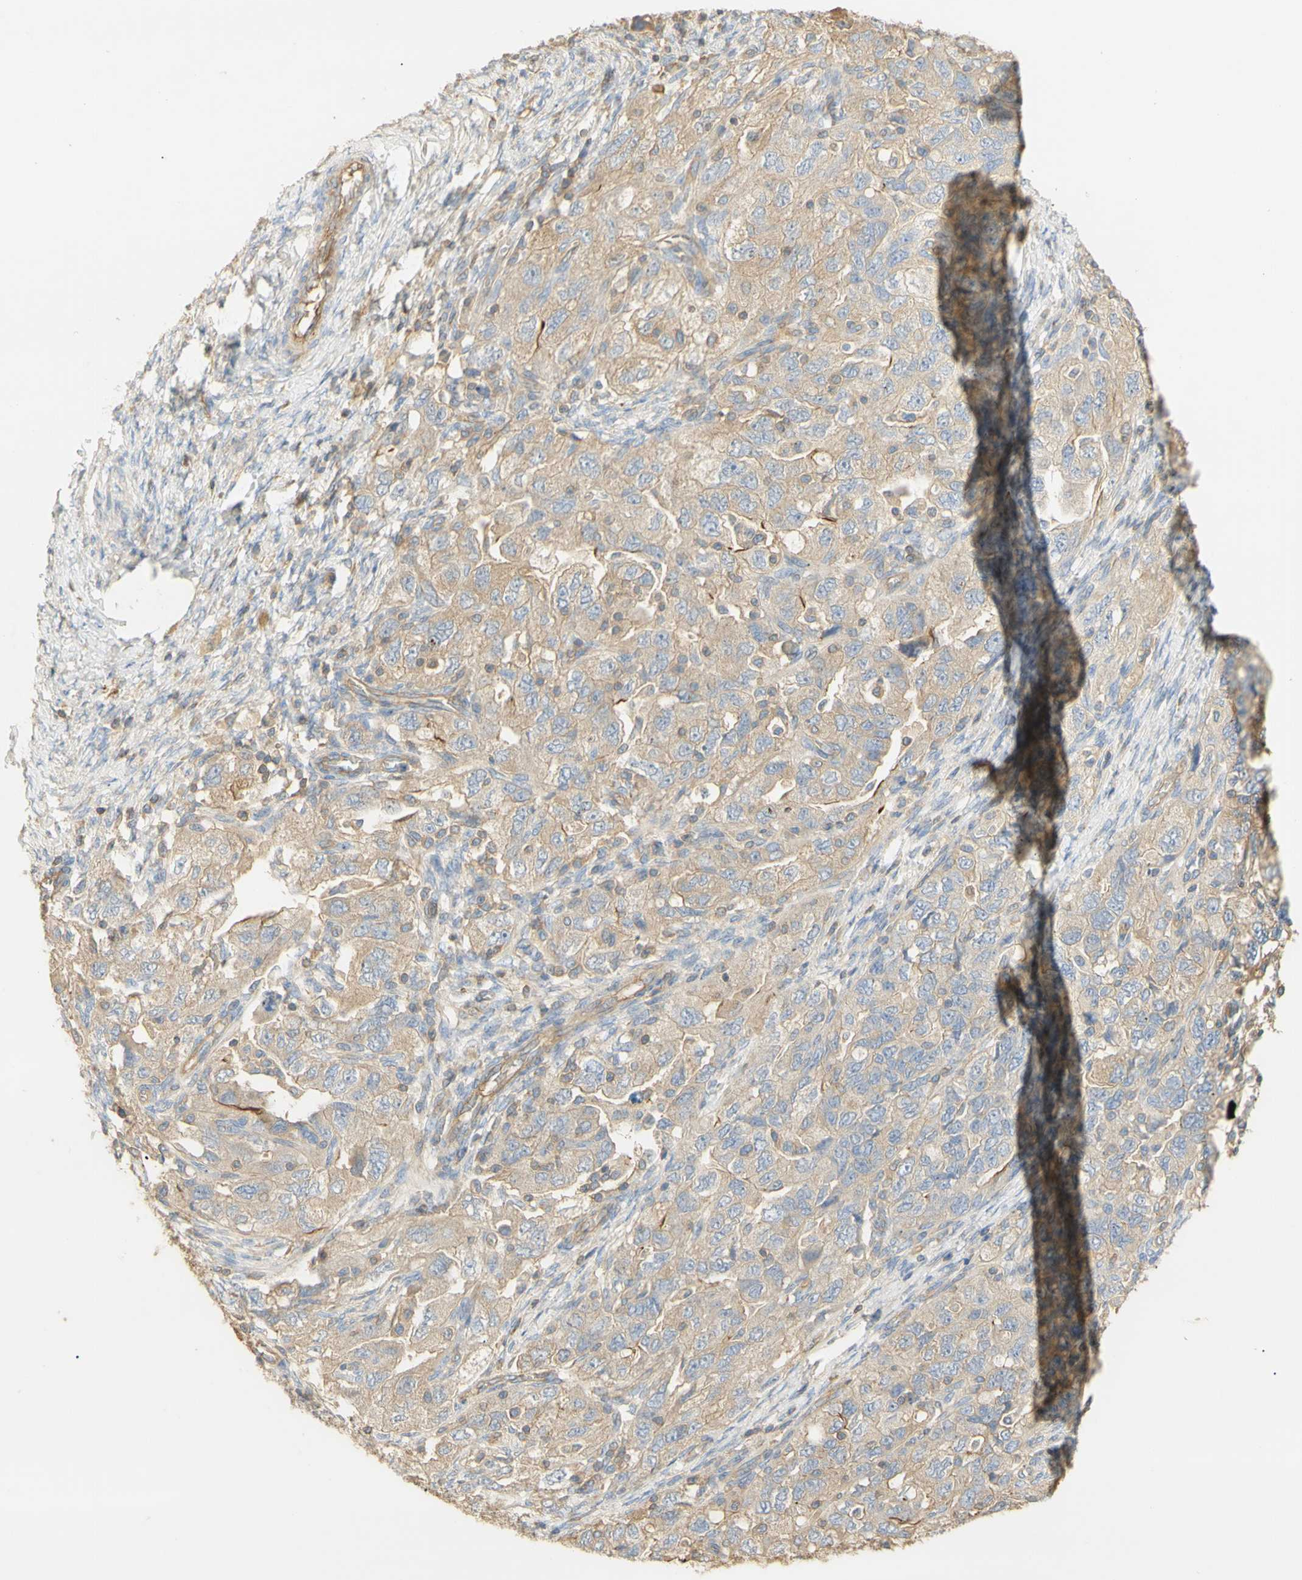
{"staining": {"intensity": "moderate", "quantity": "<25%", "location": "cytoplasmic/membranous"}, "tissue": "ovarian cancer", "cell_type": "Tumor cells", "image_type": "cancer", "snomed": [{"axis": "morphology", "description": "Carcinoma, NOS"}, {"axis": "morphology", "description": "Cystadenocarcinoma, serous, NOS"}, {"axis": "topography", "description": "Ovary"}], "caption": "An image showing moderate cytoplasmic/membranous expression in approximately <25% of tumor cells in ovarian cancer, as visualized by brown immunohistochemical staining.", "gene": "KCNE4", "patient": {"sex": "female", "age": 69}}